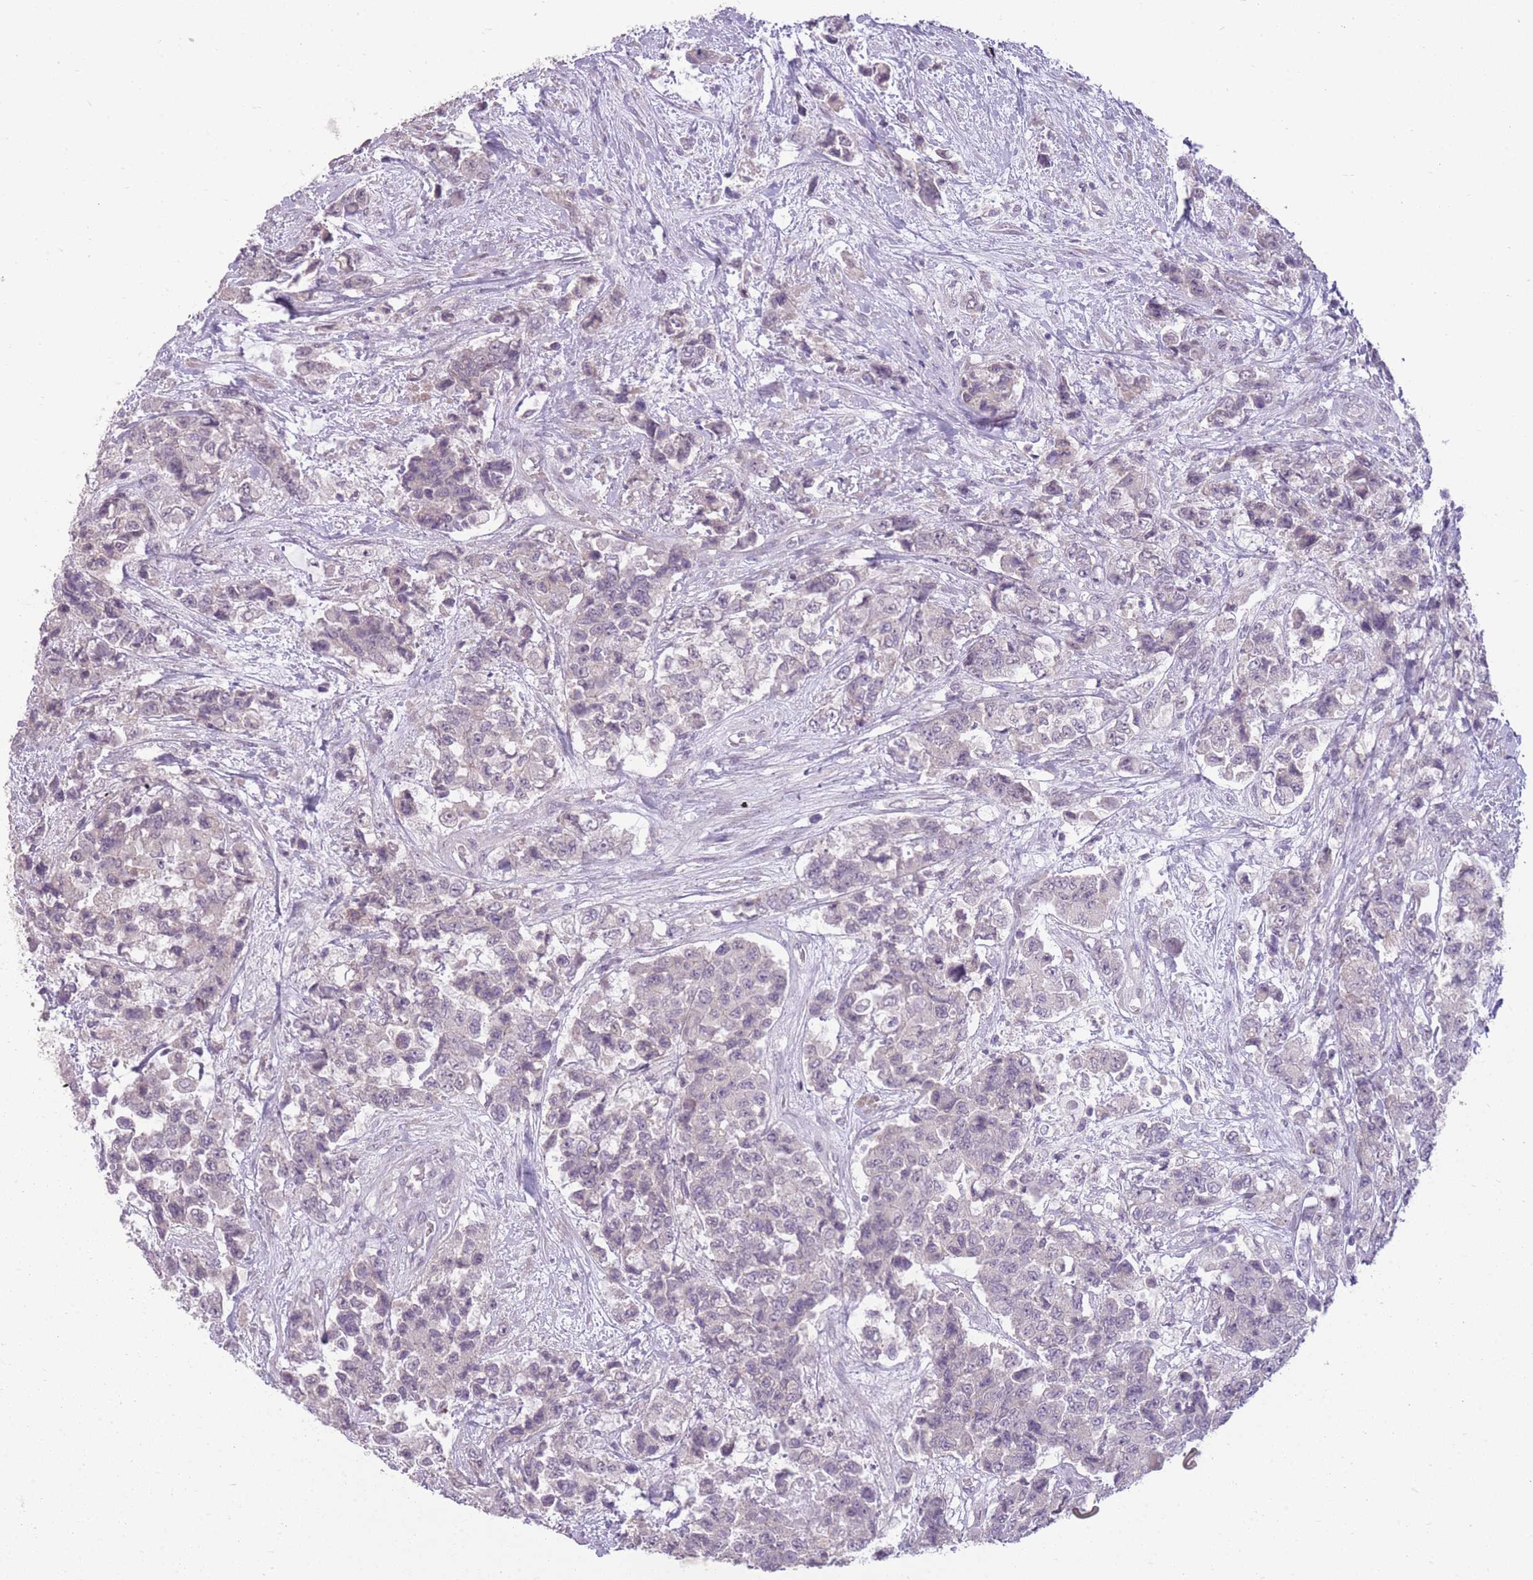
{"staining": {"intensity": "negative", "quantity": "none", "location": "none"}, "tissue": "urothelial cancer", "cell_type": "Tumor cells", "image_type": "cancer", "snomed": [{"axis": "morphology", "description": "Urothelial carcinoma, High grade"}, {"axis": "topography", "description": "Urinary bladder"}], "caption": "This is an IHC photomicrograph of urothelial cancer. There is no positivity in tumor cells.", "gene": "ZBTB24", "patient": {"sex": "female", "age": 78}}